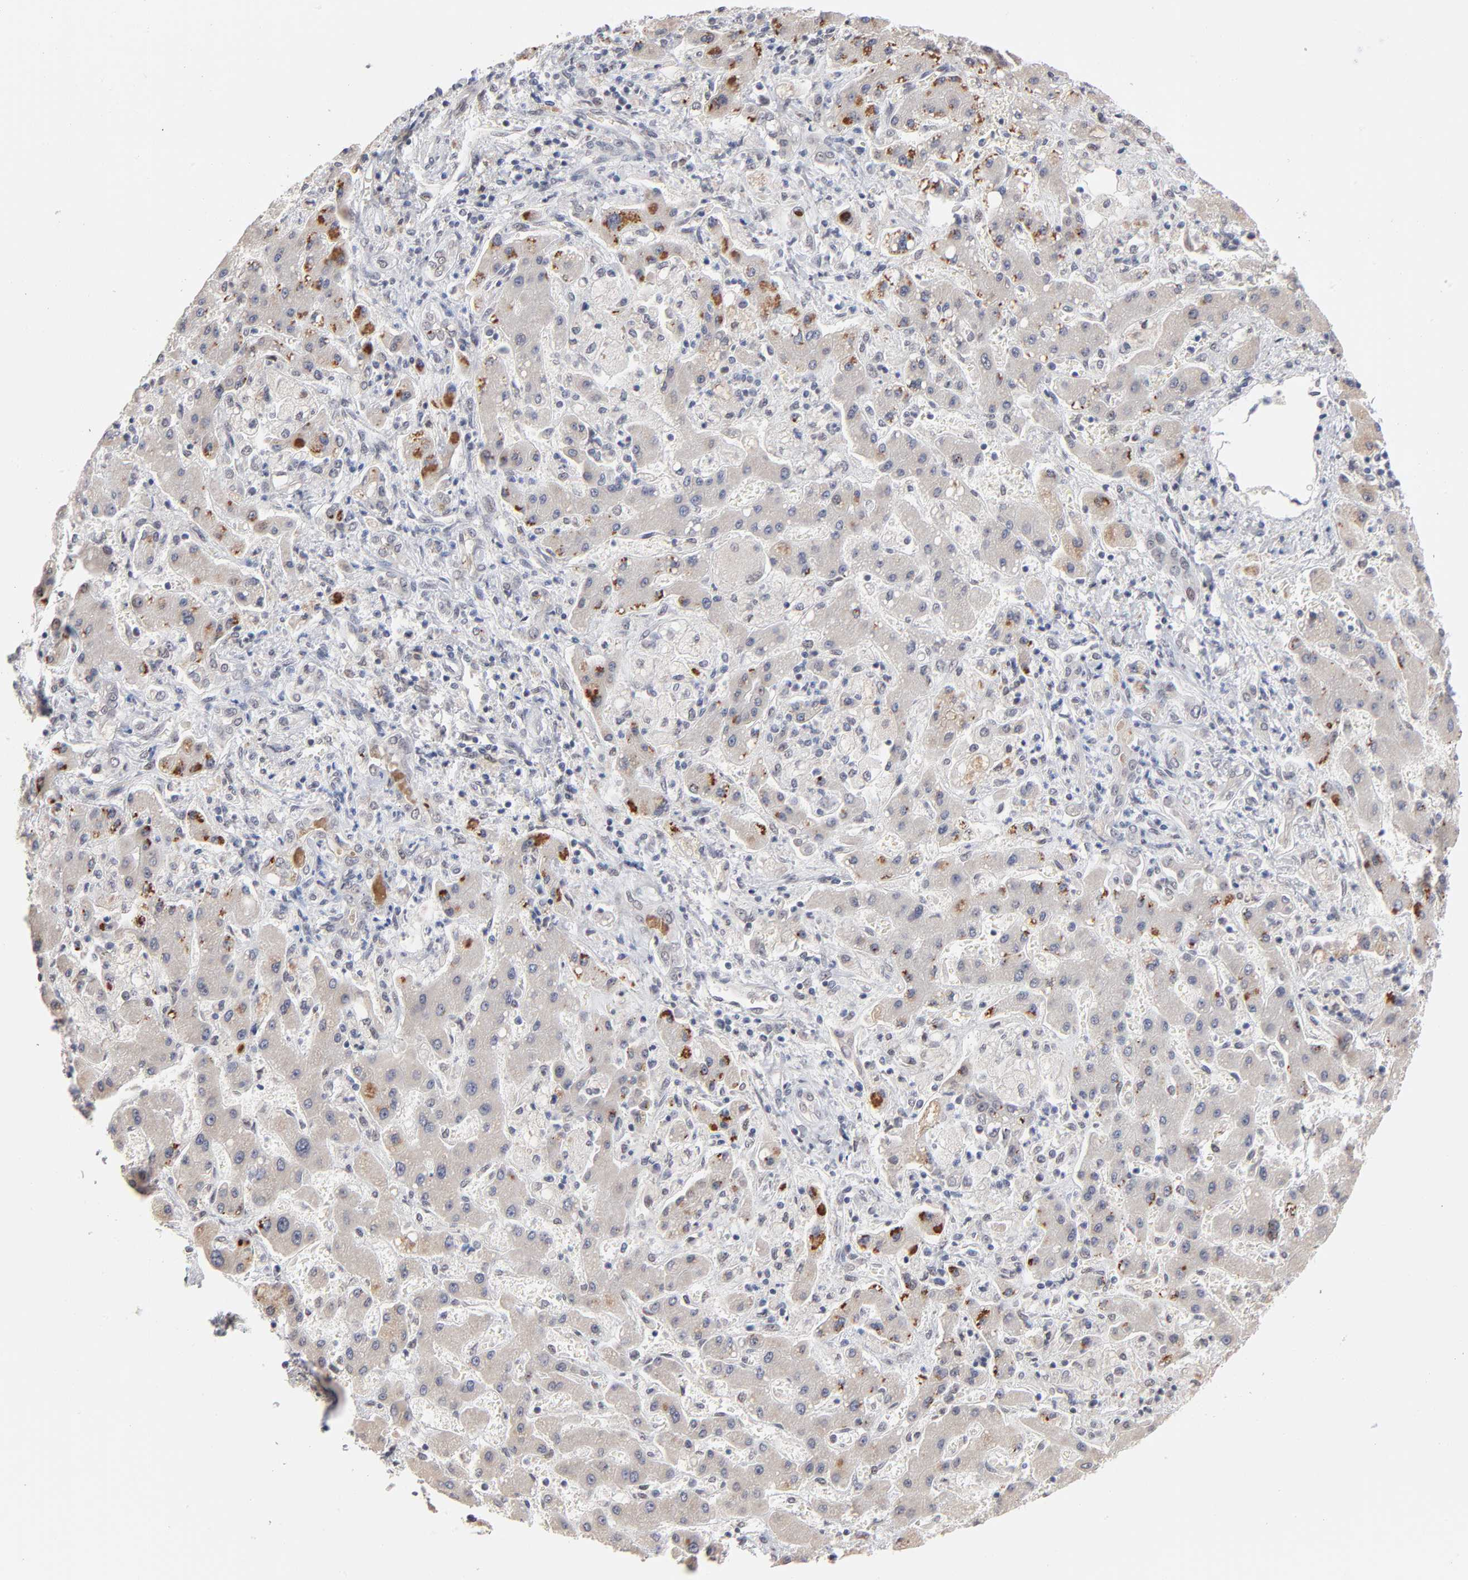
{"staining": {"intensity": "moderate", "quantity": "<25%", "location": "cytoplasmic/membranous"}, "tissue": "liver cancer", "cell_type": "Tumor cells", "image_type": "cancer", "snomed": [{"axis": "morphology", "description": "Cholangiocarcinoma"}, {"axis": "topography", "description": "Liver"}], "caption": "There is low levels of moderate cytoplasmic/membranous expression in tumor cells of liver cancer (cholangiocarcinoma), as demonstrated by immunohistochemical staining (brown color).", "gene": "MBIP", "patient": {"sex": "male", "age": 50}}